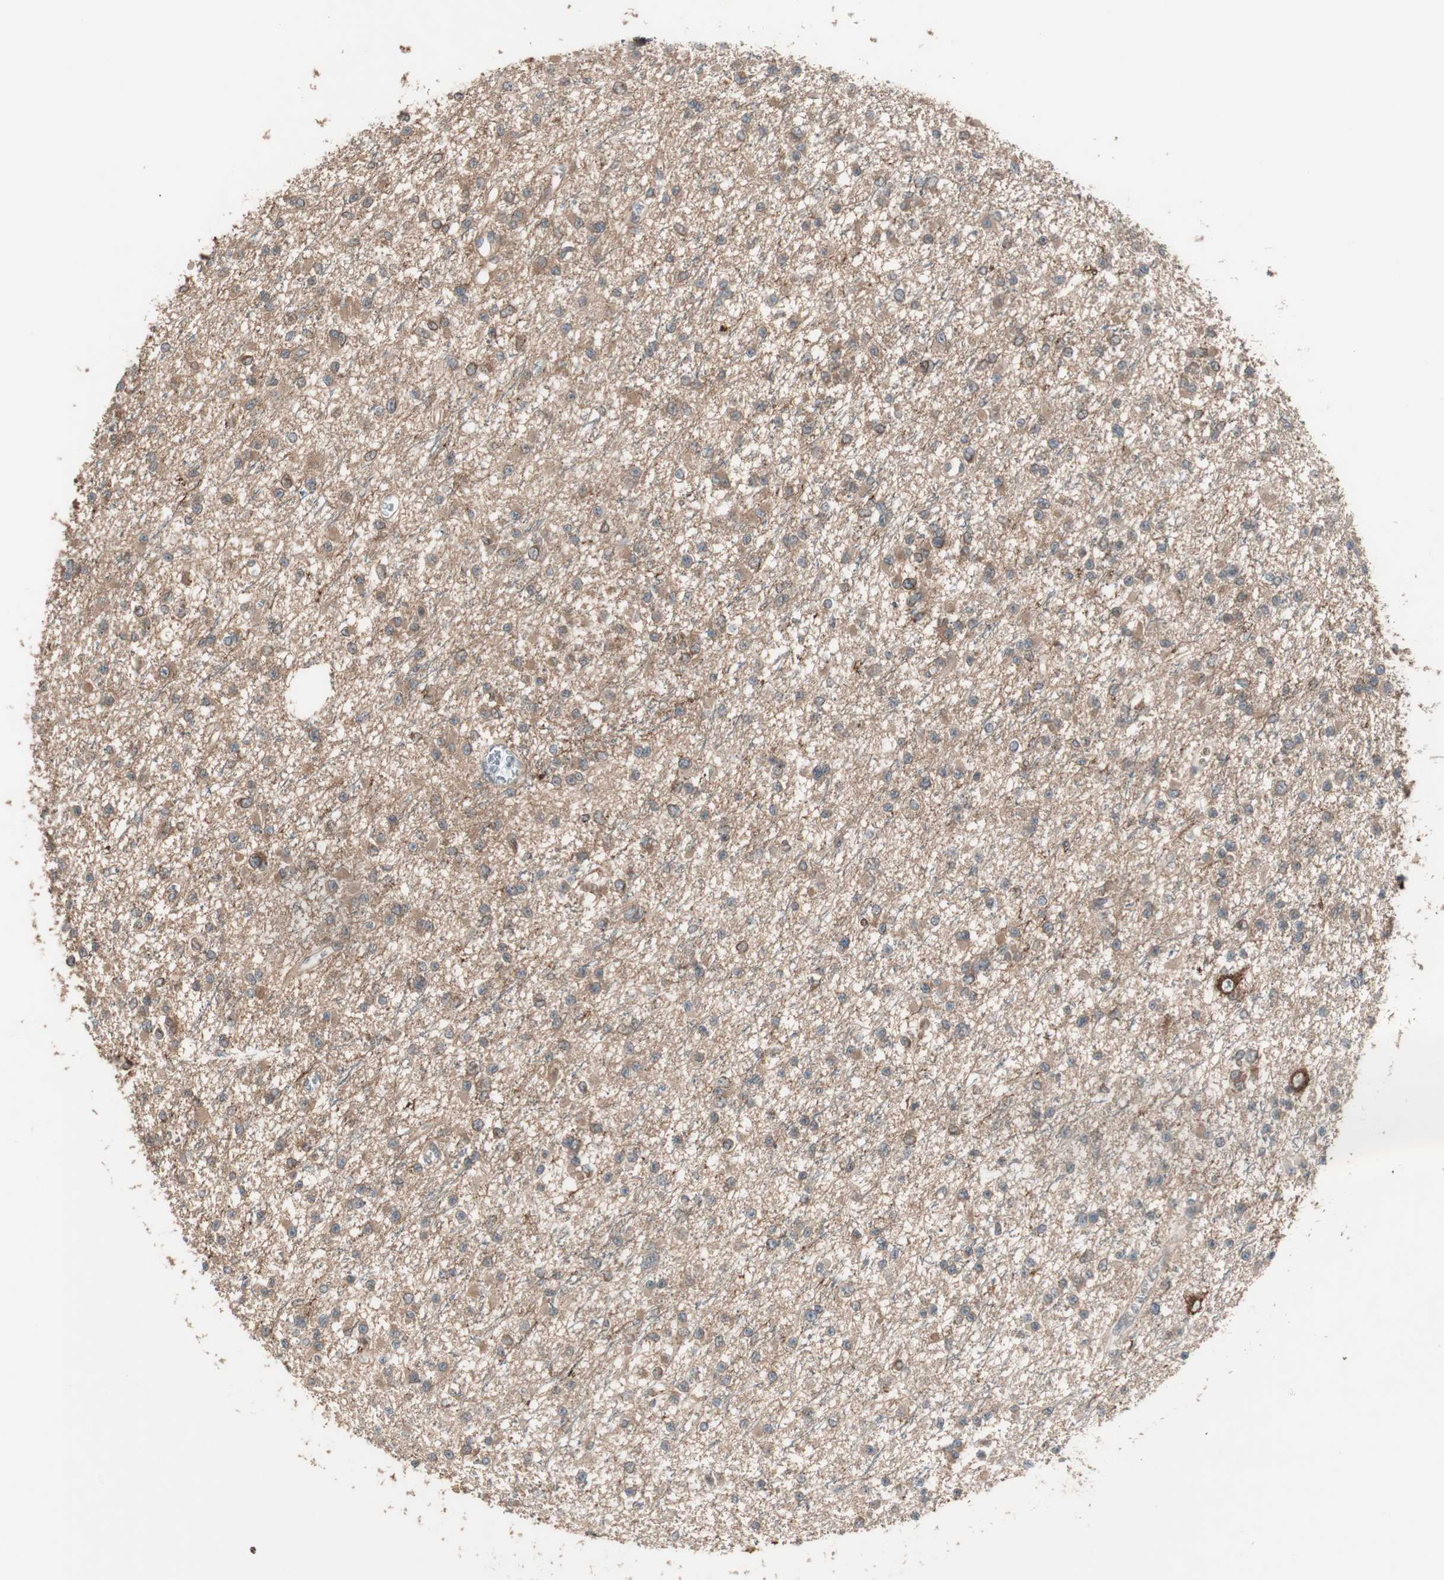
{"staining": {"intensity": "moderate", "quantity": ">75%", "location": "cytoplasmic/membranous"}, "tissue": "glioma", "cell_type": "Tumor cells", "image_type": "cancer", "snomed": [{"axis": "morphology", "description": "Glioma, malignant, Low grade"}, {"axis": "topography", "description": "Brain"}], "caption": "This image displays IHC staining of glioma, with medium moderate cytoplasmic/membranous staining in approximately >75% of tumor cells.", "gene": "ATP6AP2", "patient": {"sex": "female", "age": 22}}